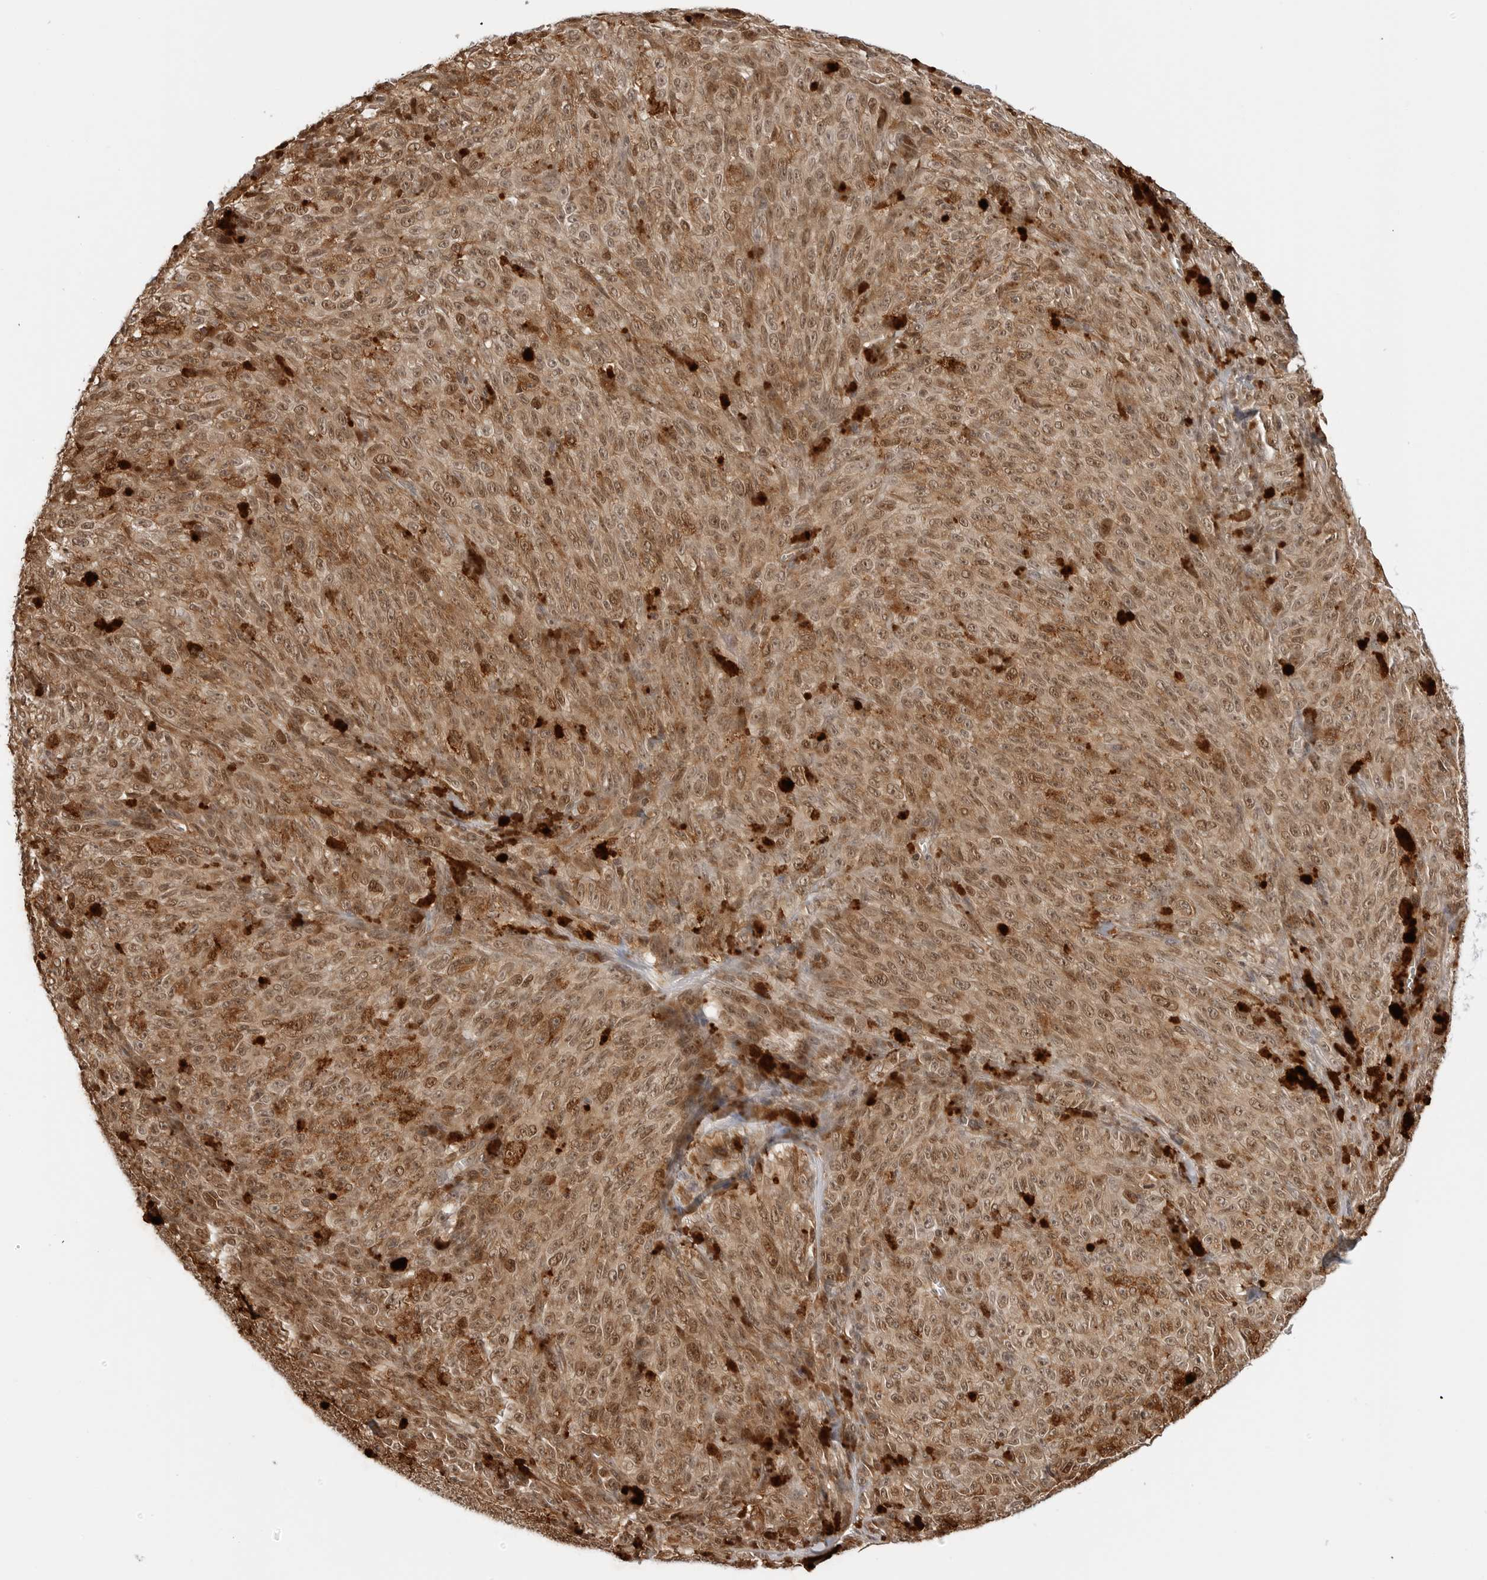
{"staining": {"intensity": "moderate", "quantity": ">75%", "location": "cytoplasmic/membranous,nuclear"}, "tissue": "melanoma", "cell_type": "Tumor cells", "image_type": "cancer", "snomed": [{"axis": "morphology", "description": "Malignant melanoma, NOS"}, {"axis": "topography", "description": "Skin"}], "caption": "A photomicrograph showing moderate cytoplasmic/membranous and nuclear positivity in about >75% of tumor cells in malignant melanoma, as visualized by brown immunohistochemical staining.", "gene": "TIPRL", "patient": {"sex": "female", "age": 82}}